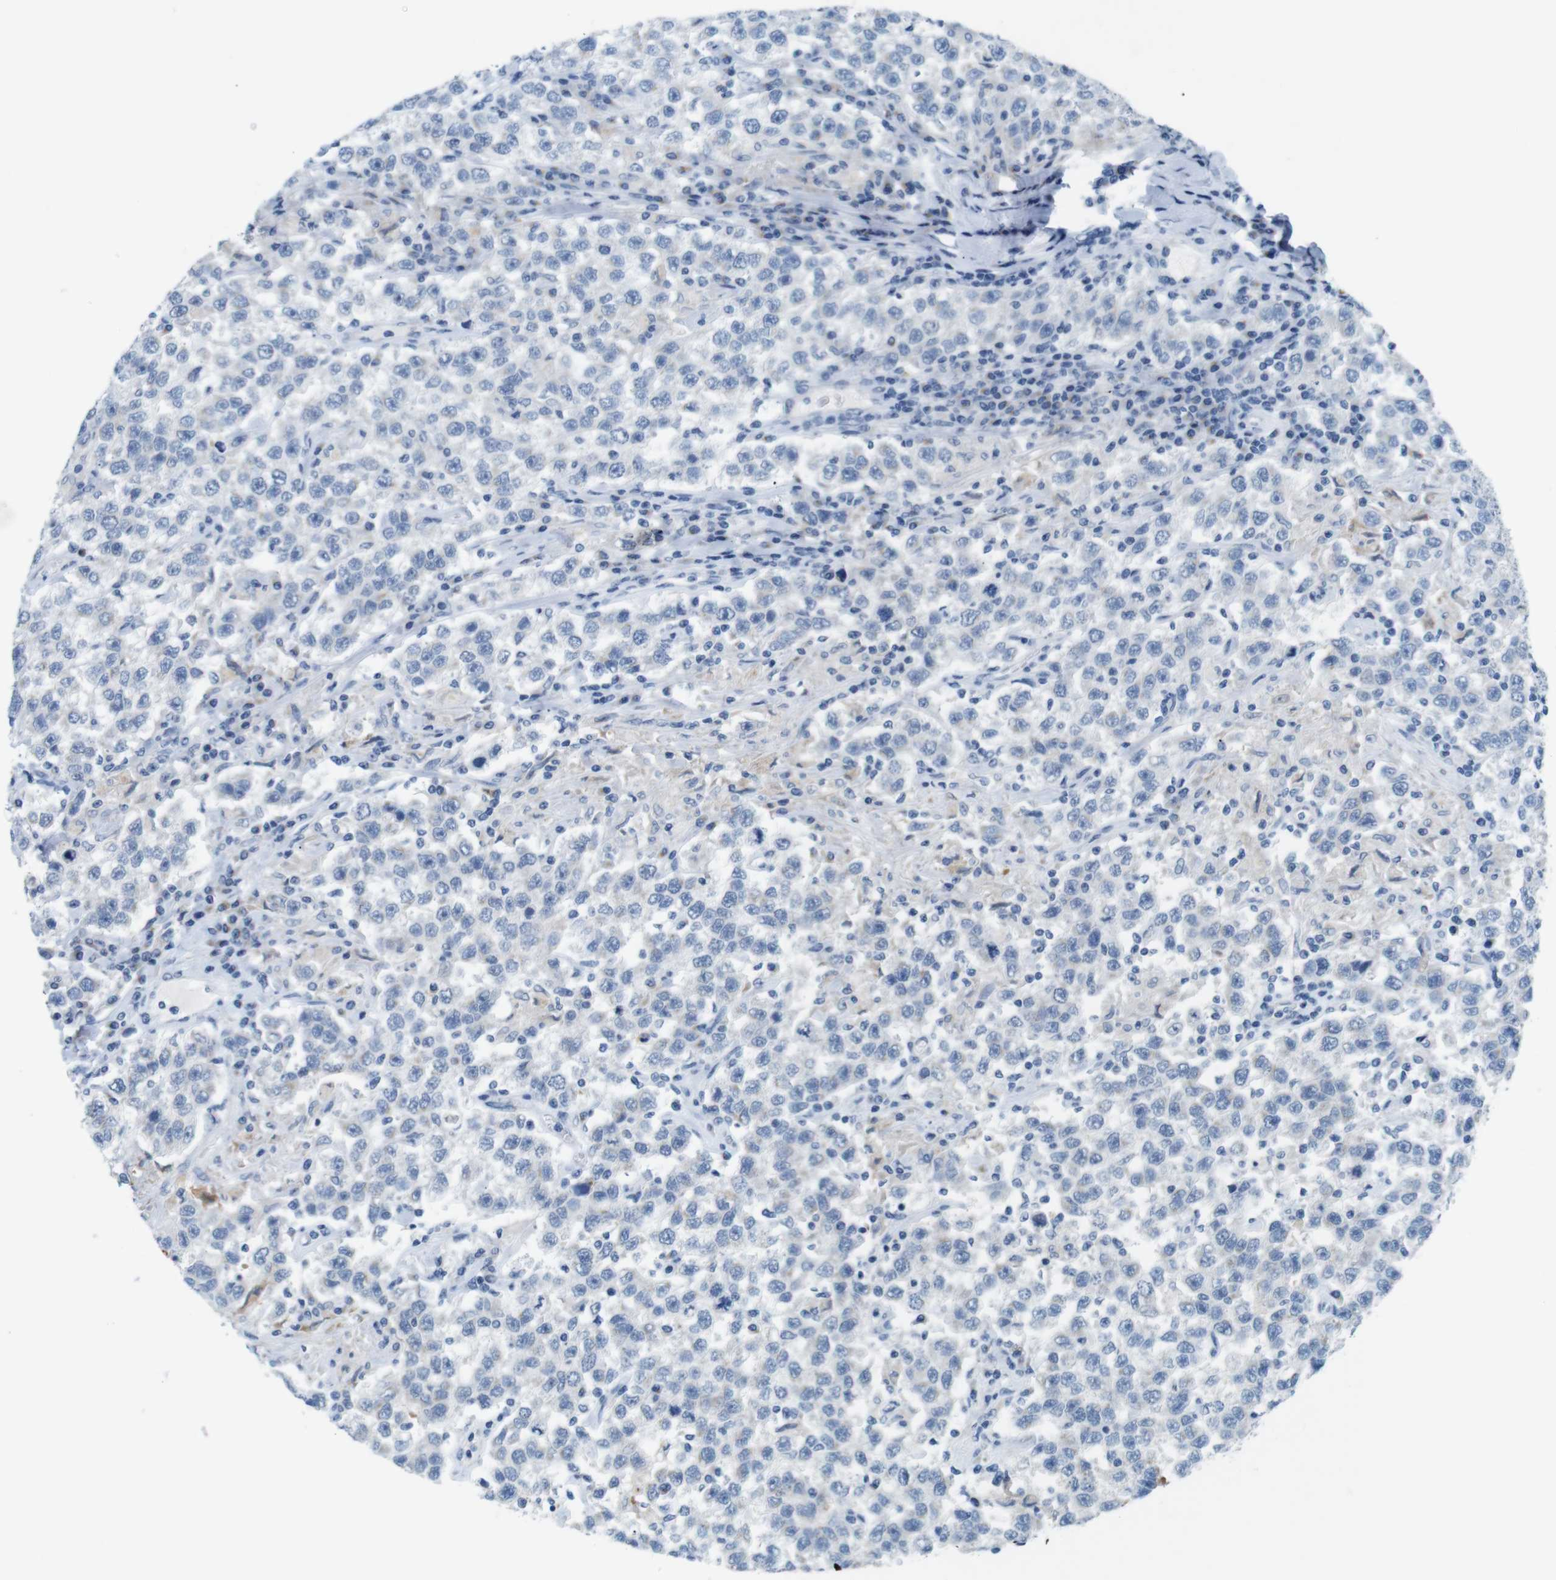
{"staining": {"intensity": "weak", "quantity": "<25%", "location": "cytoplasmic/membranous"}, "tissue": "testis cancer", "cell_type": "Tumor cells", "image_type": "cancer", "snomed": [{"axis": "morphology", "description": "Seminoma, NOS"}, {"axis": "topography", "description": "Testis"}], "caption": "Testis seminoma was stained to show a protein in brown. There is no significant expression in tumor cells.", "gene": "GOLGA2", "patient": {"sex": "male", "age": 41}}